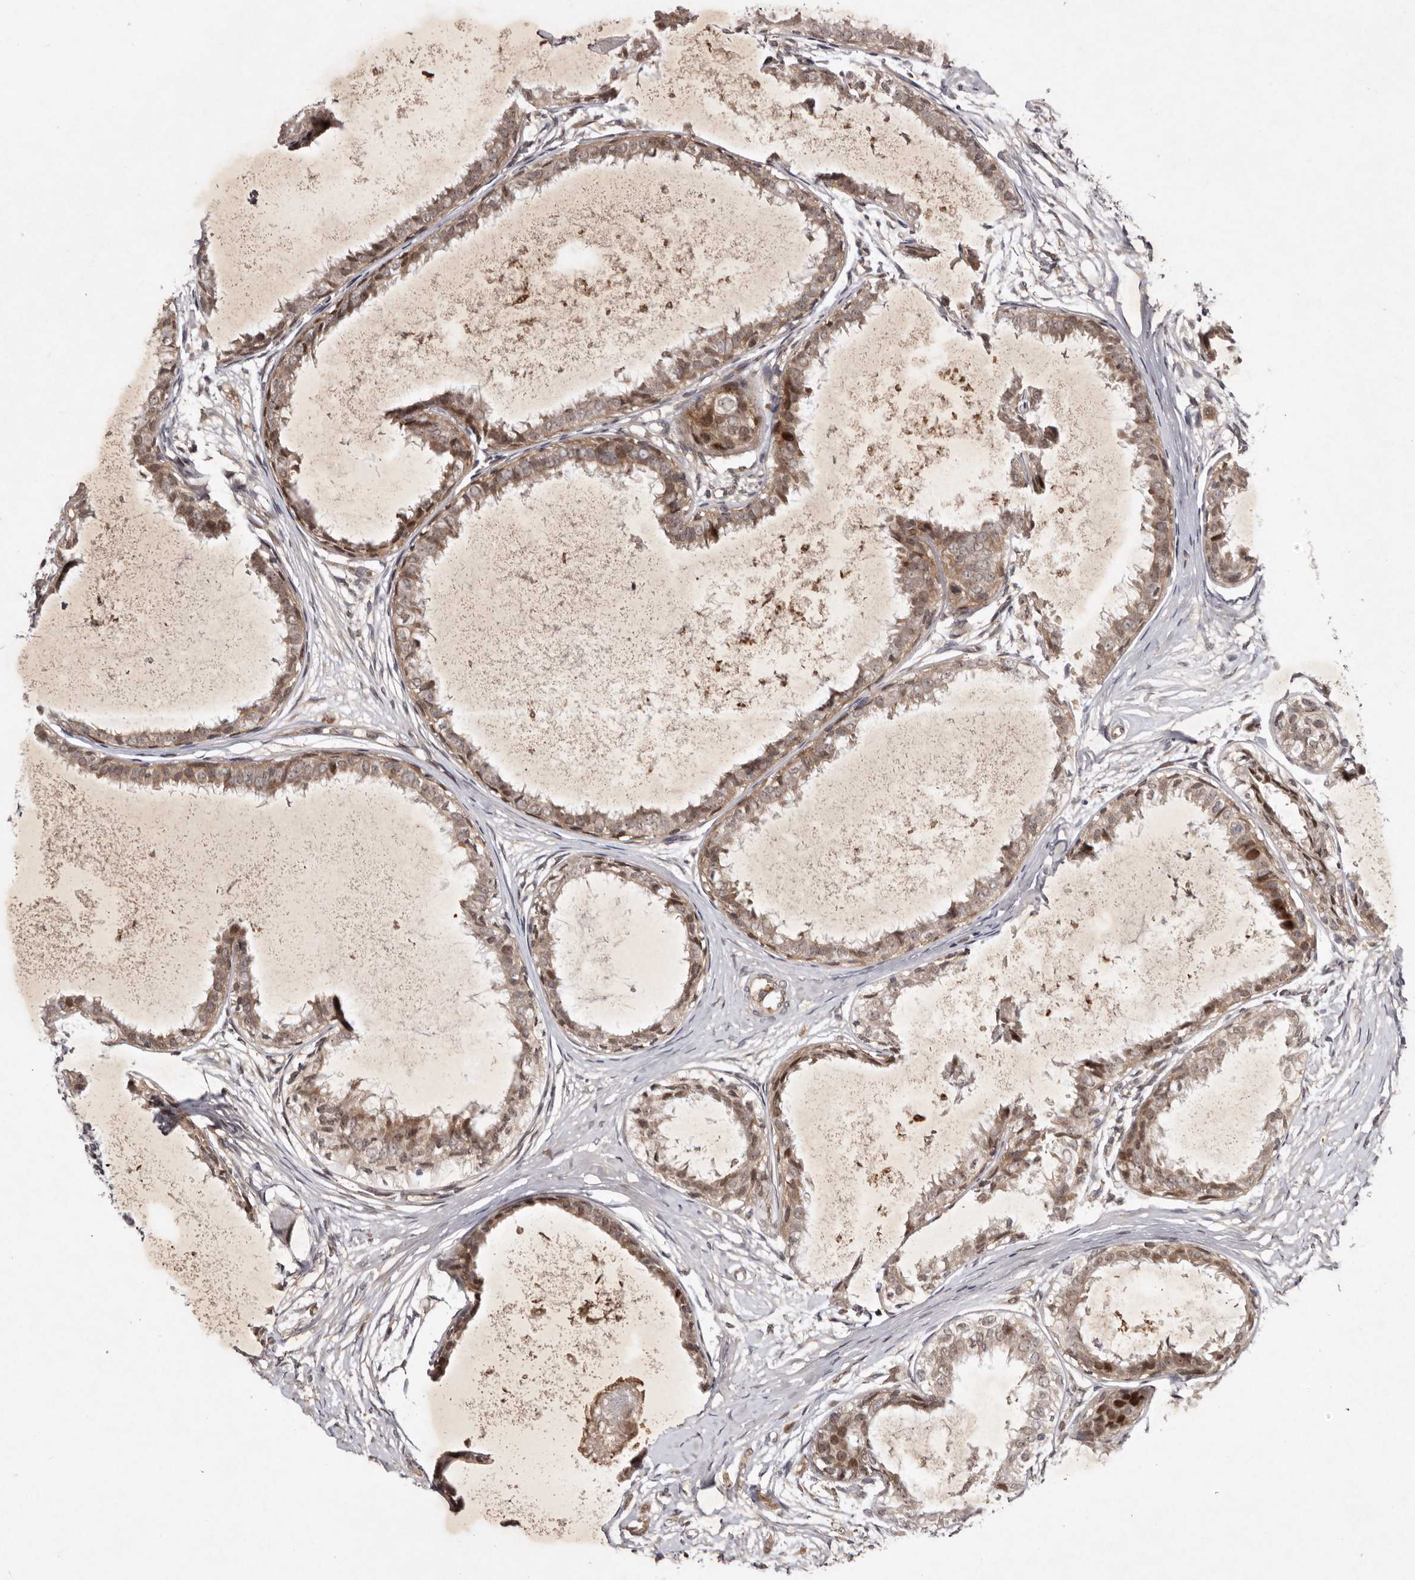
{"staining": {"intensity": "moderate", "quantity": ">75%", "location": "cytoplasmic/membranous,nuclear"}, "tissue": "breast cancer", "cell_type": "Tumor cells", "image_type": "cancer", "snomed": [{"axis": "morphology", "description": "Normal tissue, NOS"}, {"axis": "morphology", "description": "Lobular carcinoma"}, {"axis": "topography", "description": "Breast"}], "caption": "Protein expression by immunohistochemistry shows moderate cytoplasmic/membranous and nuclear expression in approximately >75% of tumor cells in breast cancer.", "gene": "ABL1", "patient": {"sex": "female", "age": 47}}